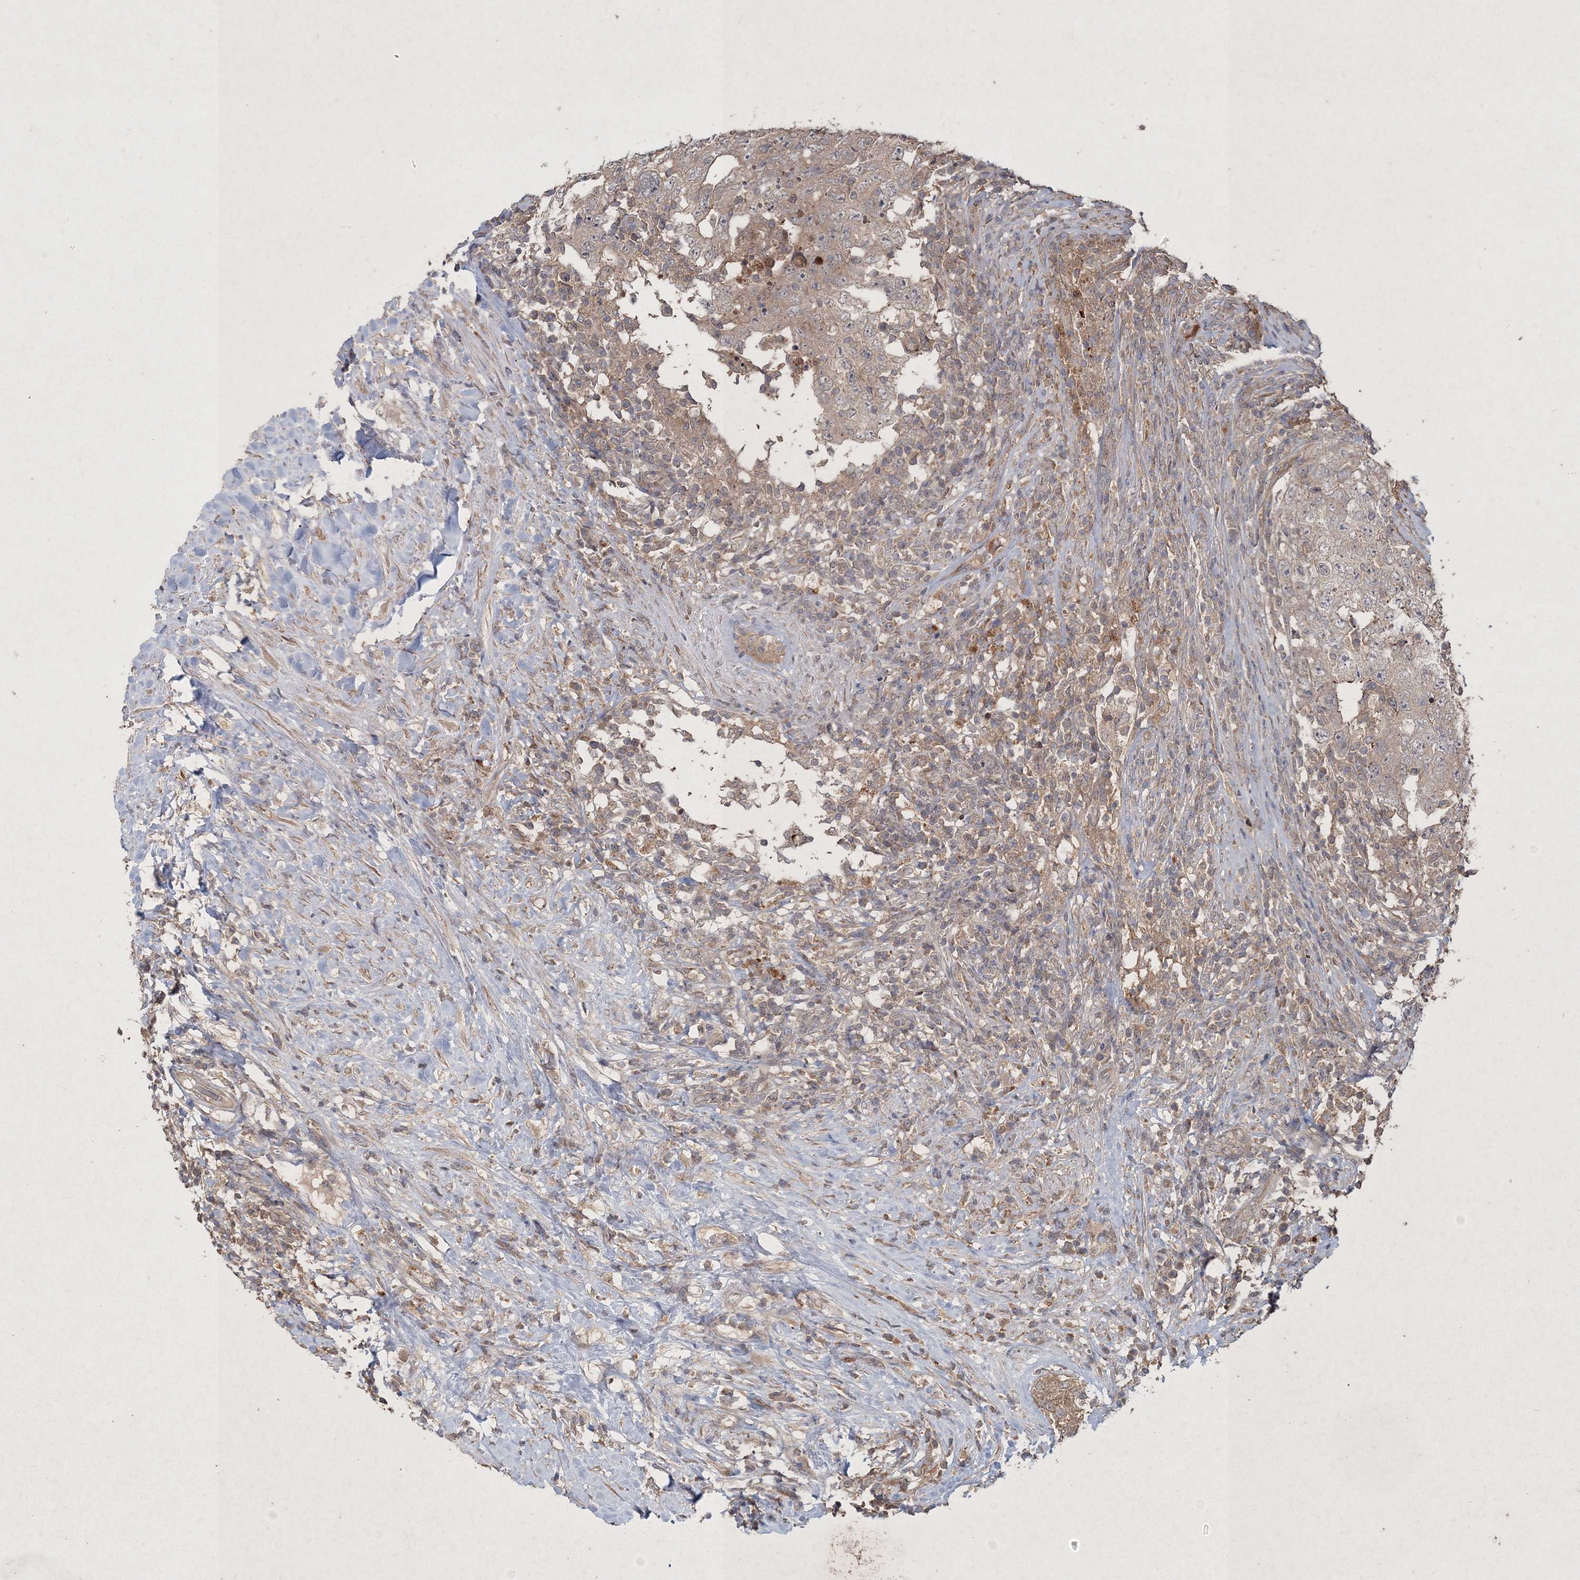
{"staining": {"intensity": "weak", "quantity": "<25%", "location": "cytoplasmic/membranous"}, "tissue": "testis cancer", "cell_type": "Tumor cells", "image_type": "cancer", "snomed": [{"axis": "morphology", "description": "Carcinoma, Embryonal, NOS"}, {"axis": "topography", "description": "Testis"}], "caption": "Protein analysis of testis cancer demonstrates no significant staining in tumor cells.", "gene": "SPRY1", "patient": {"sex": "male", "age": 26}}